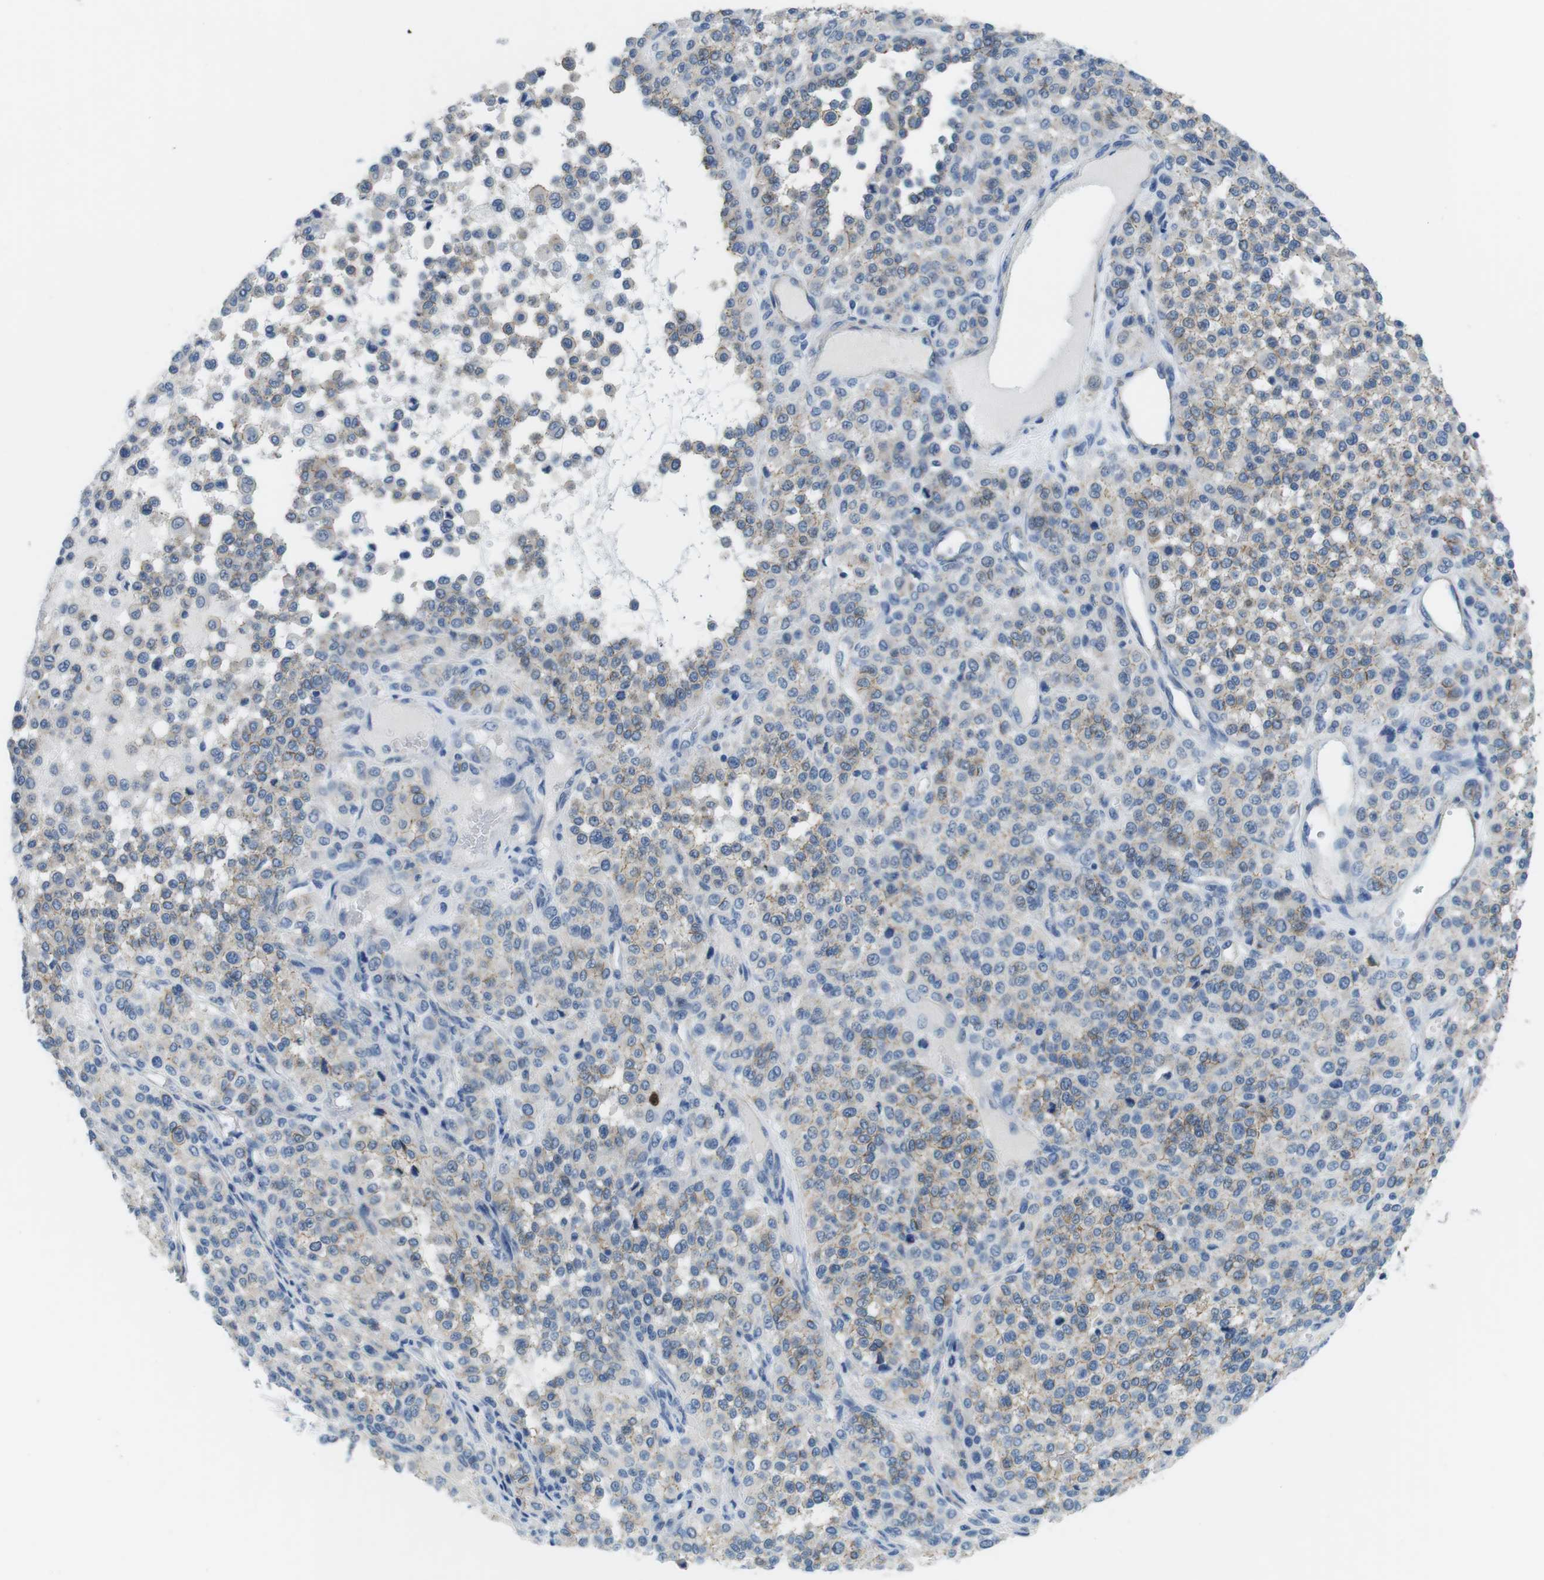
{"staining": {"intensity": "weak", "quantity": ">75%", "location": "cytoplasmic/membranous"}, "tissue": "melanoma", "cell_type": "Tumor cells", "image_type": "cancer", "snomed": [{"axis": "morphology", "description": "Malignant melanoma, Metastatic site"}, {"axis": "topography", "description": "Pancreas"}], "caption": "A brown stain highlights weak cytoplasmic/membranous positivity of a protein in melanoma tumor cells.", "gene": "SLC6A6", "patient": {"sex": "female", "age": 30}}